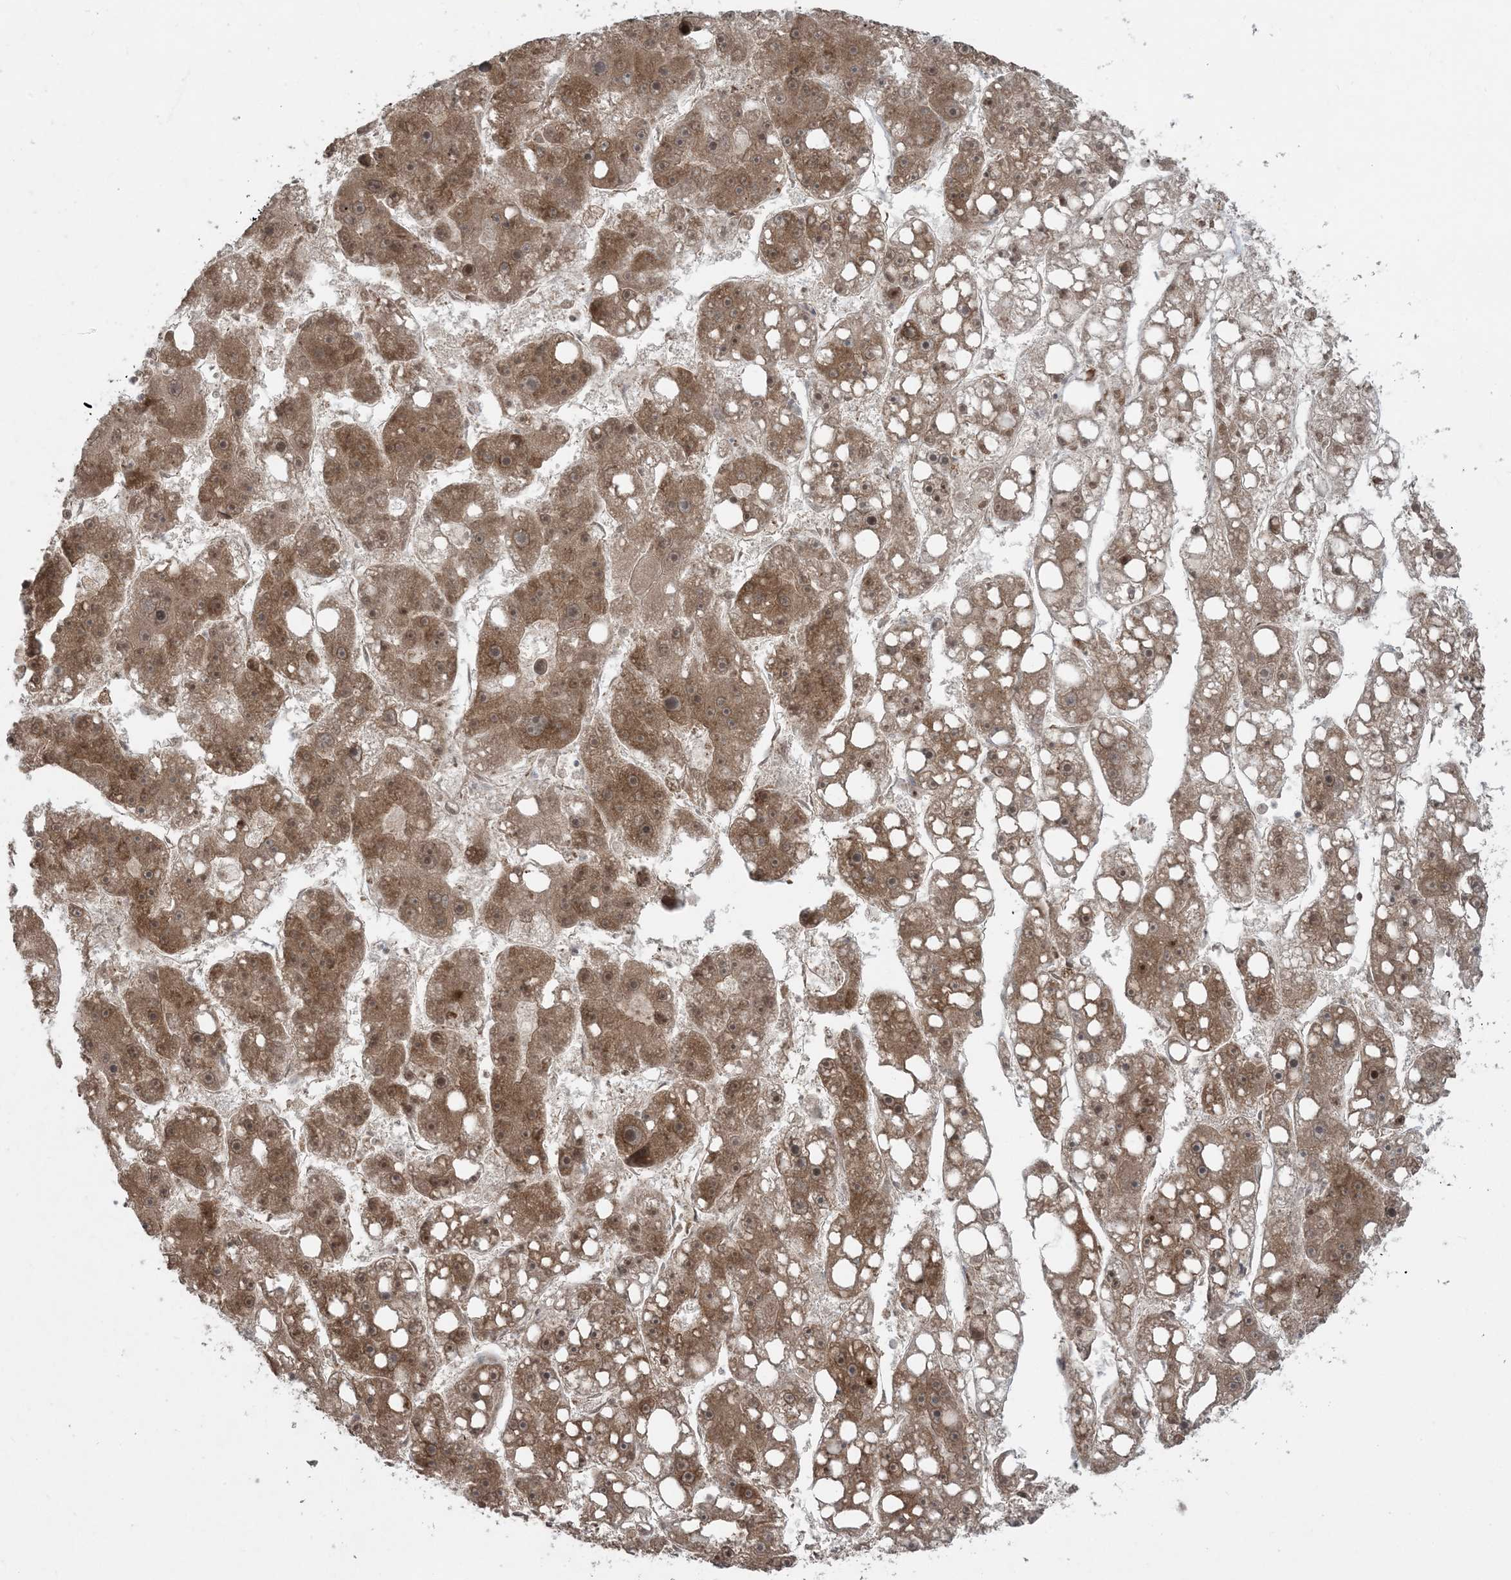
{"staining": {"intensity": "moderate", "quantity": ">75%", "location": "cytoplasmic/membranous,nuclear"}, "tissue": "liver cancer", "cell_type": "Tumor cells", "image_type": "cancer", "snomed": [{"axis": "morphology", "description": "Carcinoma, Hepatocellular, NOS"}, {"axis": "topography", "description": "Liver"}], "caption": "This histopathology image reveals immunohistochemistry staining of liver cancer (hepatocellular carcinoma), with medium moderate cytoplasmic/membranous and nuclear expression in approximately >75% of tumor cells.", "gene": "DDX19B", "patient": {"sex": "female", "age": 61}}